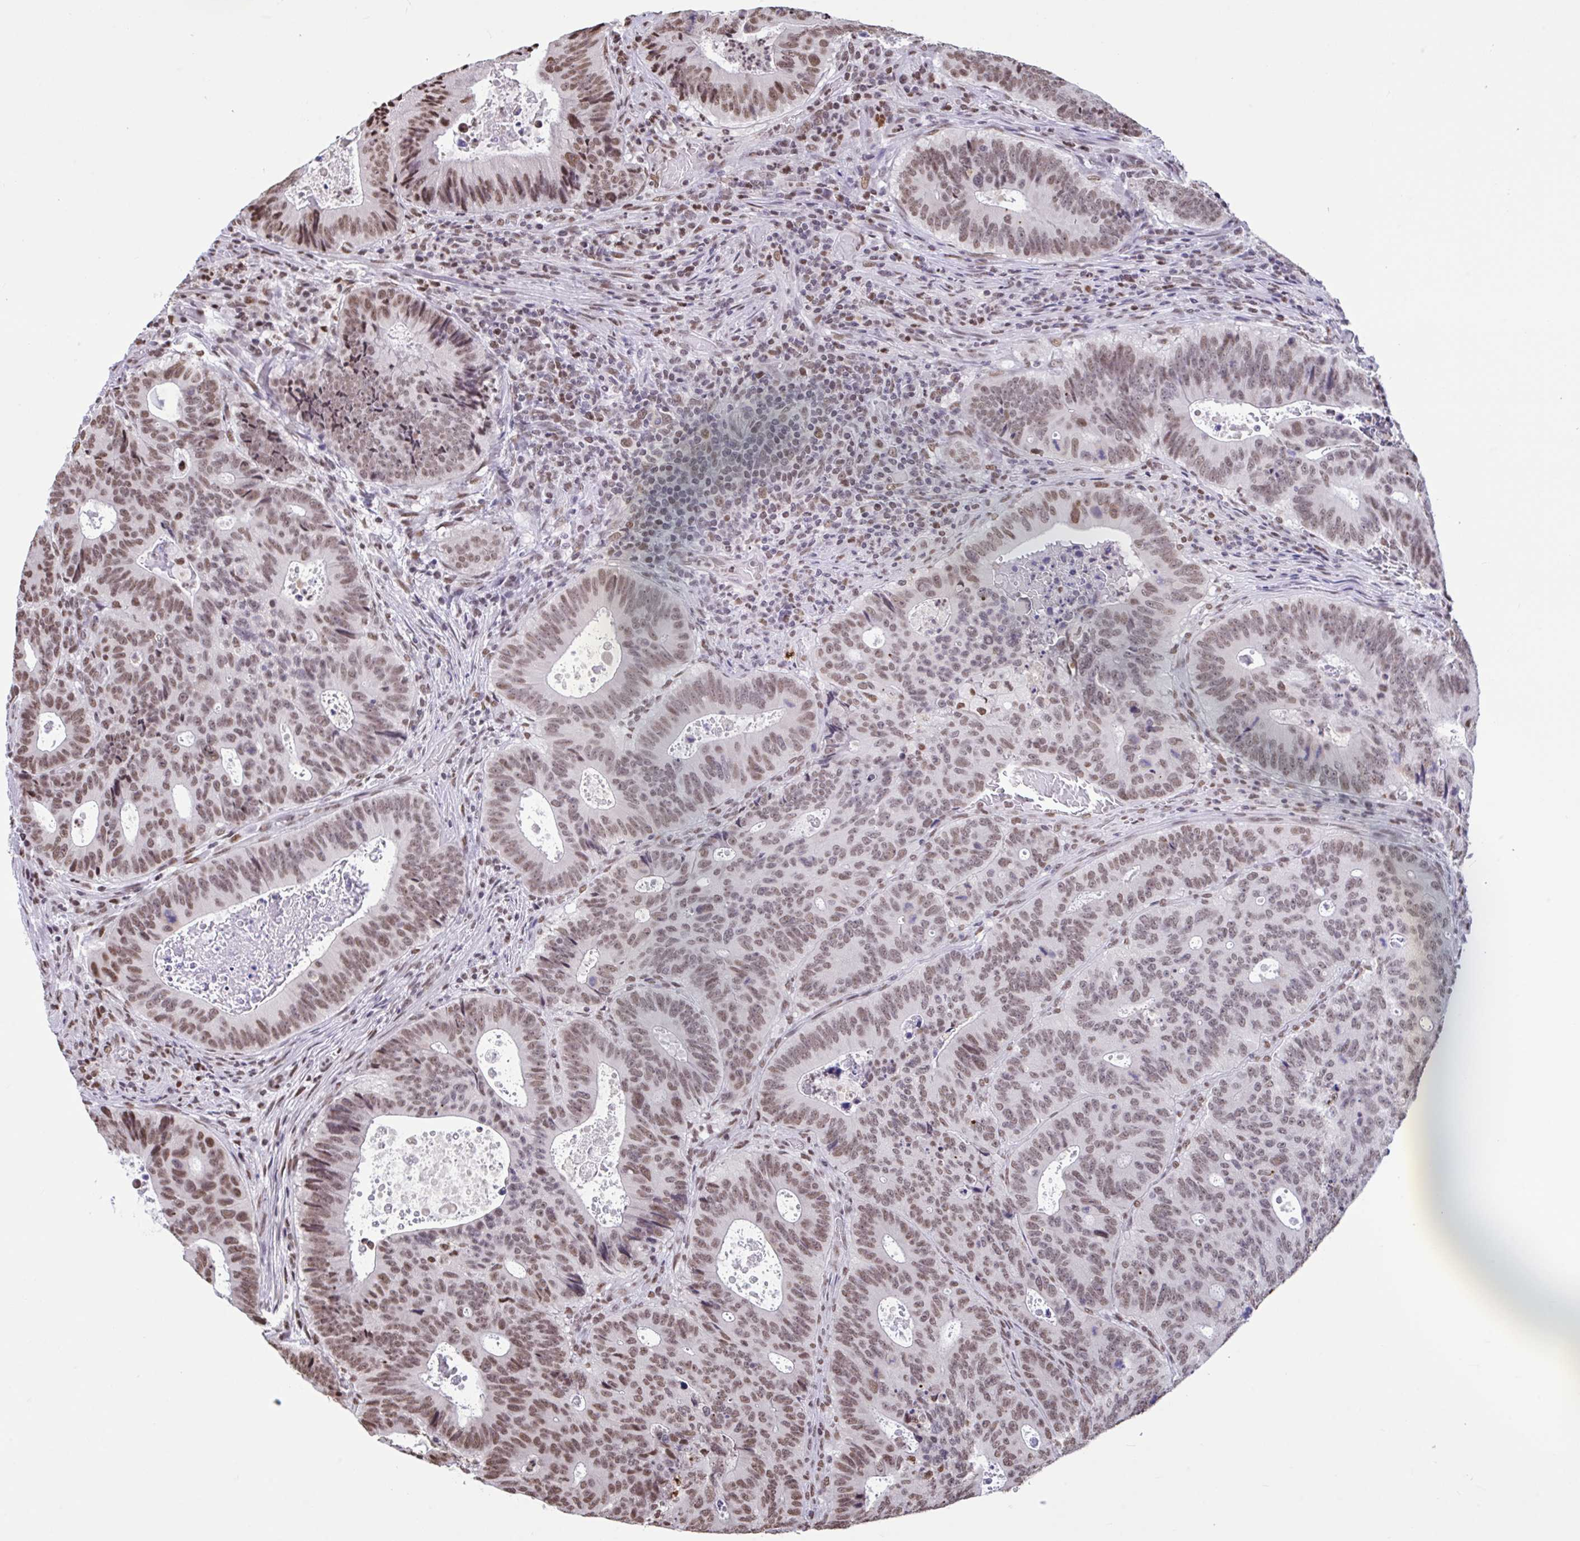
{"staining": {"intensity": "moderate", "quantity": ">75%", "location": "nuclear"}, "tissue": "colorectal cancer", "cell_type": "Tumor cells", "image_type": "cancer", "snomed": [{"axis": "morphology", "description": "Adenocarcinoma, NOS"}, {"axis": "topography", "description": "Colon"}], "caption": "Moderate nuclear protein positivity is identified in about >75% of tumor cells in colorectal cancer.", "gene": "HNRNPDL", "patient": {"sex": "male", "age": 62}}